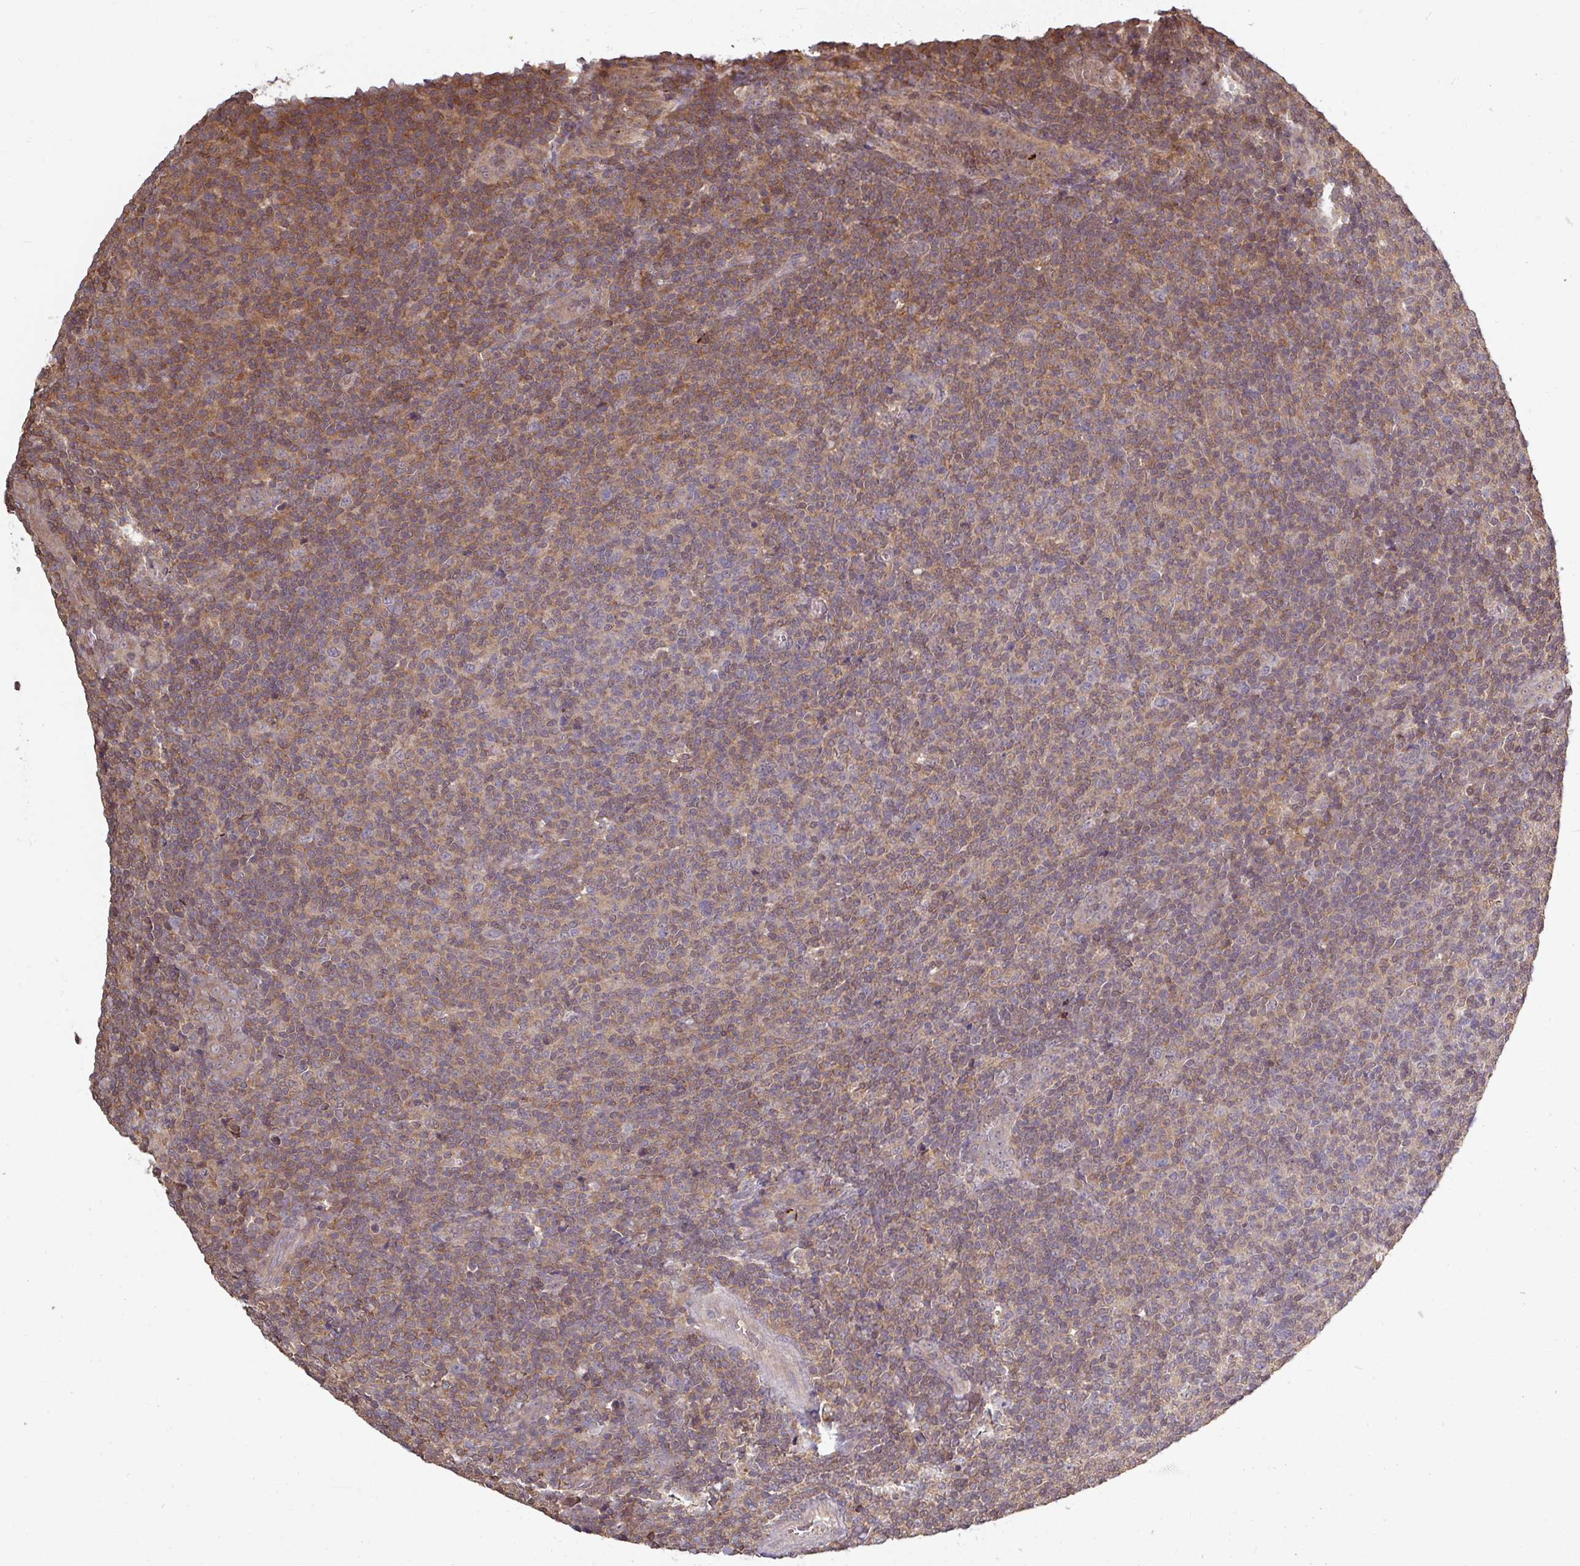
{"staining": {"intensity": "moderate", "quantity": "<25%", "location": "cytoplasmic/membranous"}, "tissue": "lymphoma", "cell_type": "Tumor cells", "image_type": "cancer", "snomed": [{"axis": "morphology", "description": "Malignant lymphoma, non-Hodgkin's type, Low grade"}, {"axis": "topography", "description": "Lymph node"}], "caption": "Immunohistochemical staining of human lymphoma reveals low levels of moderate cytoplasmic/membranous protein expression in approximately <25% of tumor cells. (IHC, brightfield microscopy, high magnification).", "gene": "TUSC3", "patient": {"sex": "male", "age": 66}}